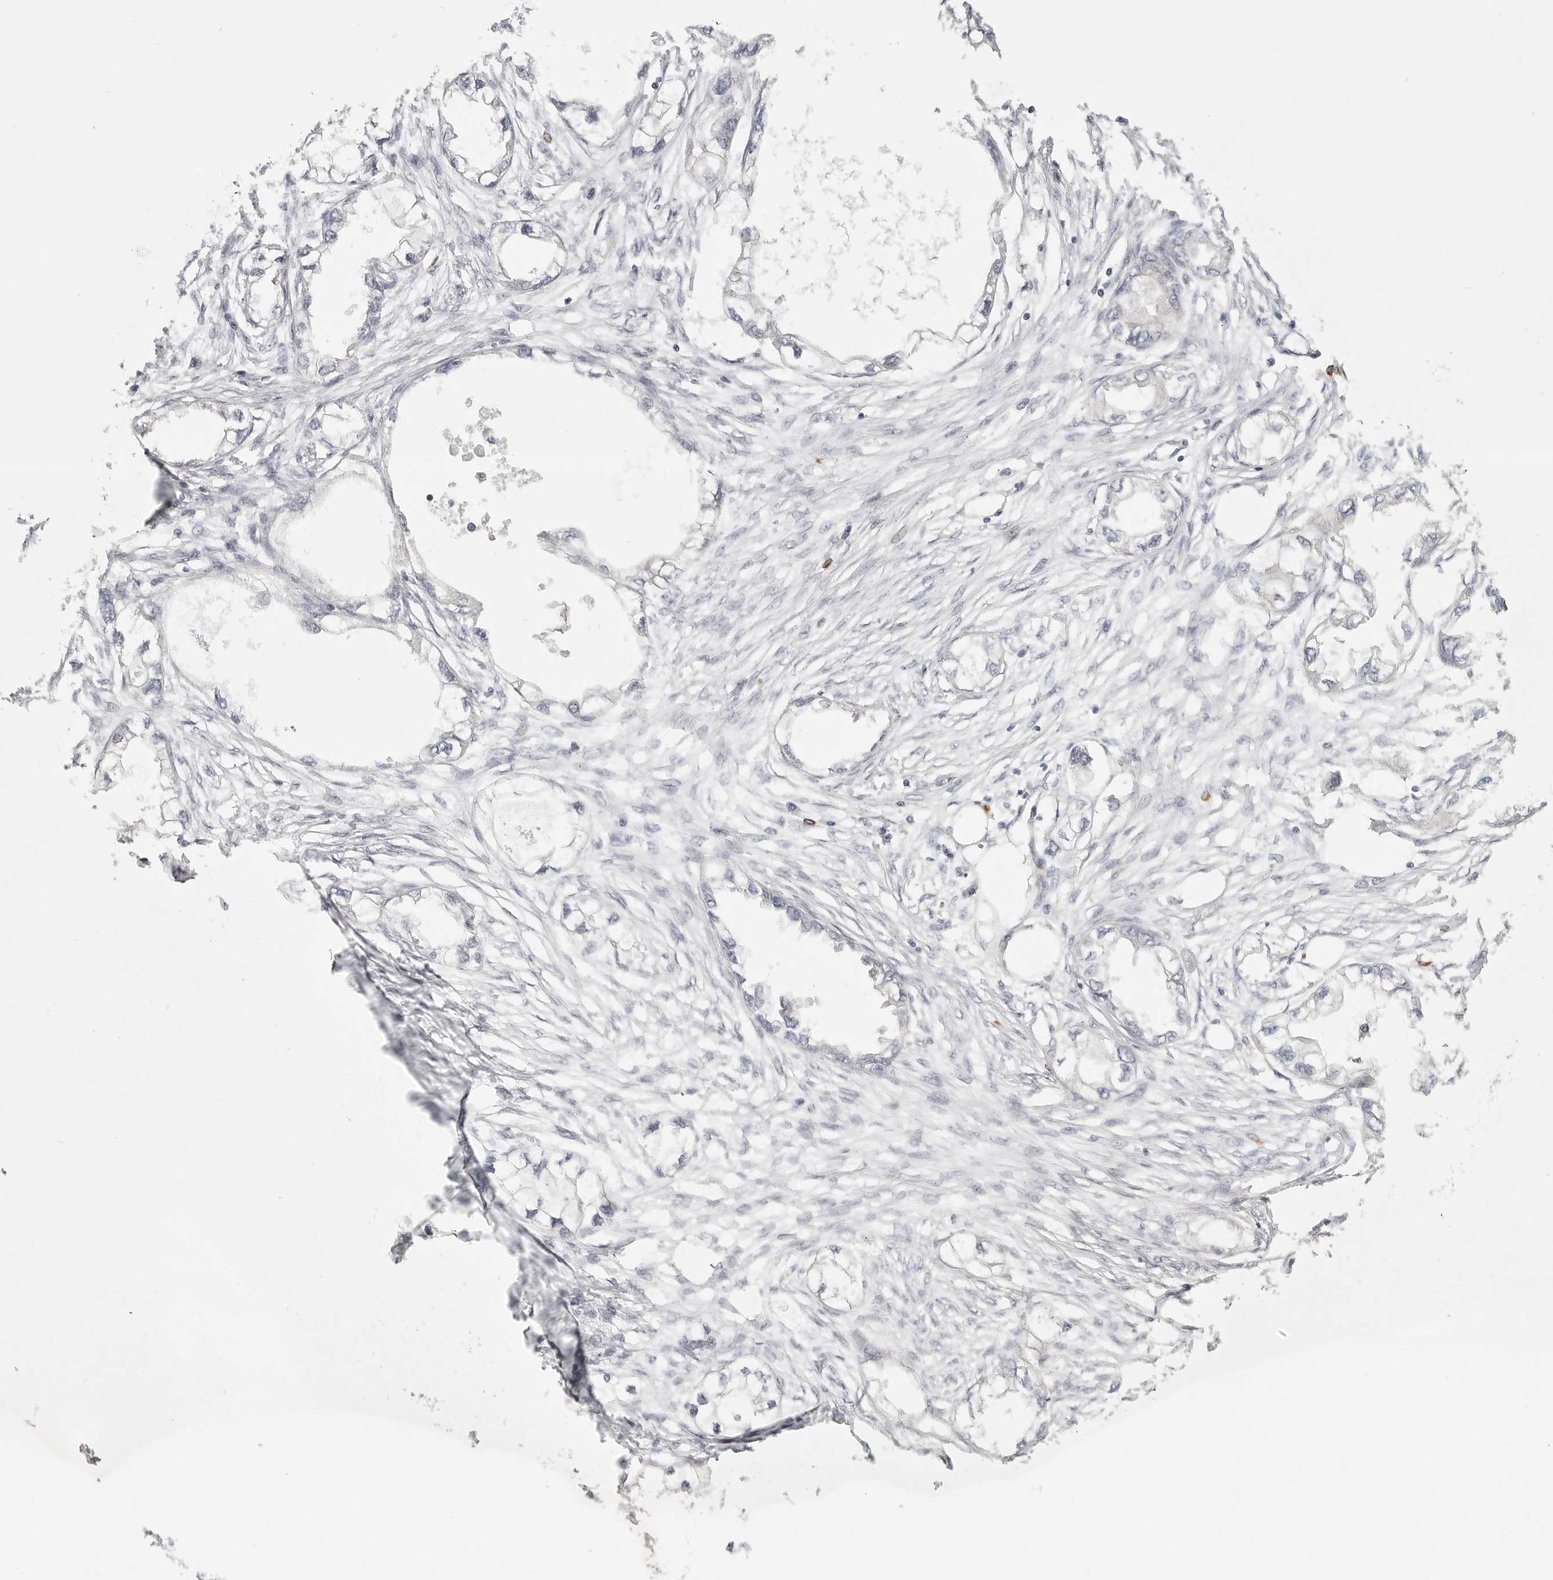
{"staining": {"intensity": "negative", "quantity": "none", "location": "none"}, "tissue": "endometrial cancer", "cell_type": "Tumor cells", "image_type": "cancer", "snomed": [{"axis": "morphology", "description": "Adenocarcinoma, NOS"}, {"axis": "morphology", "description": "Adenocarcinoma, metastatic, NOS"}, {"axis": "topography", "description": "Adipose tissue"}, {"axis": "topography", "description": "Endometrium"}], "caption": "Immunohistochemistry histopathology image of human endometrial cancer (adenocarcinoma) stained for a protein (brown), which reveals no expression in tumor cells. (DAB immunohistochemistry (IHC) with hematoxylin counter stain).", "gene": "CCPG1", "patient": {"sex": "female", "age": 67}}